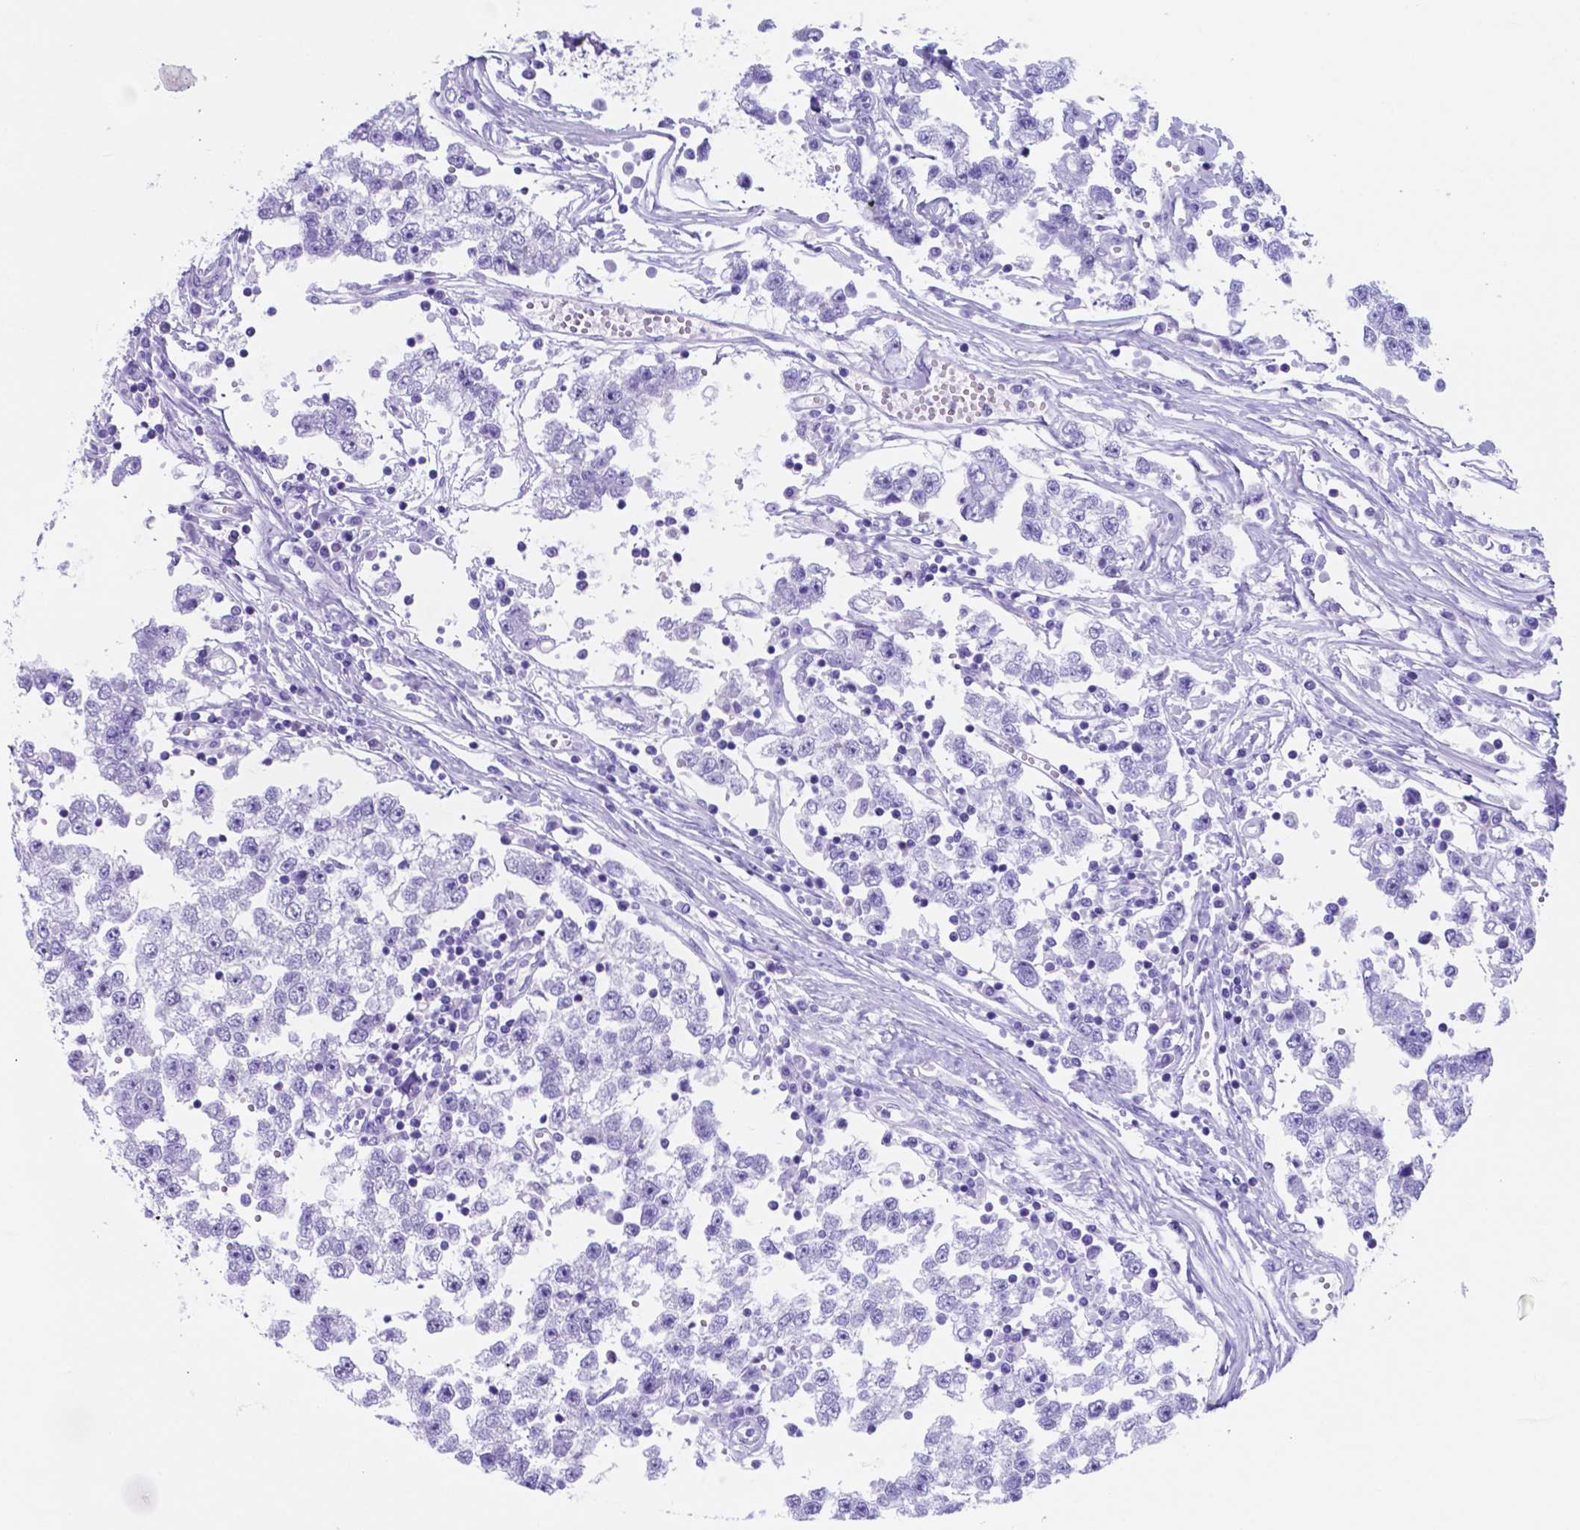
{"staining": {"intensity": "negative", "quantity": "none", "location": "none"}, "tissue": "testis cancer", "cell_type": "Tumor cells", "image_type": "cancer", "snomed": [{"axis": "morphology", "description": "Seminoma, NOS"}, {"axis": "topography", "description": "Testis"}], "caption": "High power microscopy photomicrograph of an immunohistochemistry (IHC) micrograph of testis cancer (seminoma), revealing no significant positivity in tumor cells. (Brightfield microscopy of DAB immunohistochemistry (IHC) at high magnification).", "gene": "DNAAF8", "patient": {"sex": "male", "age": 34}}